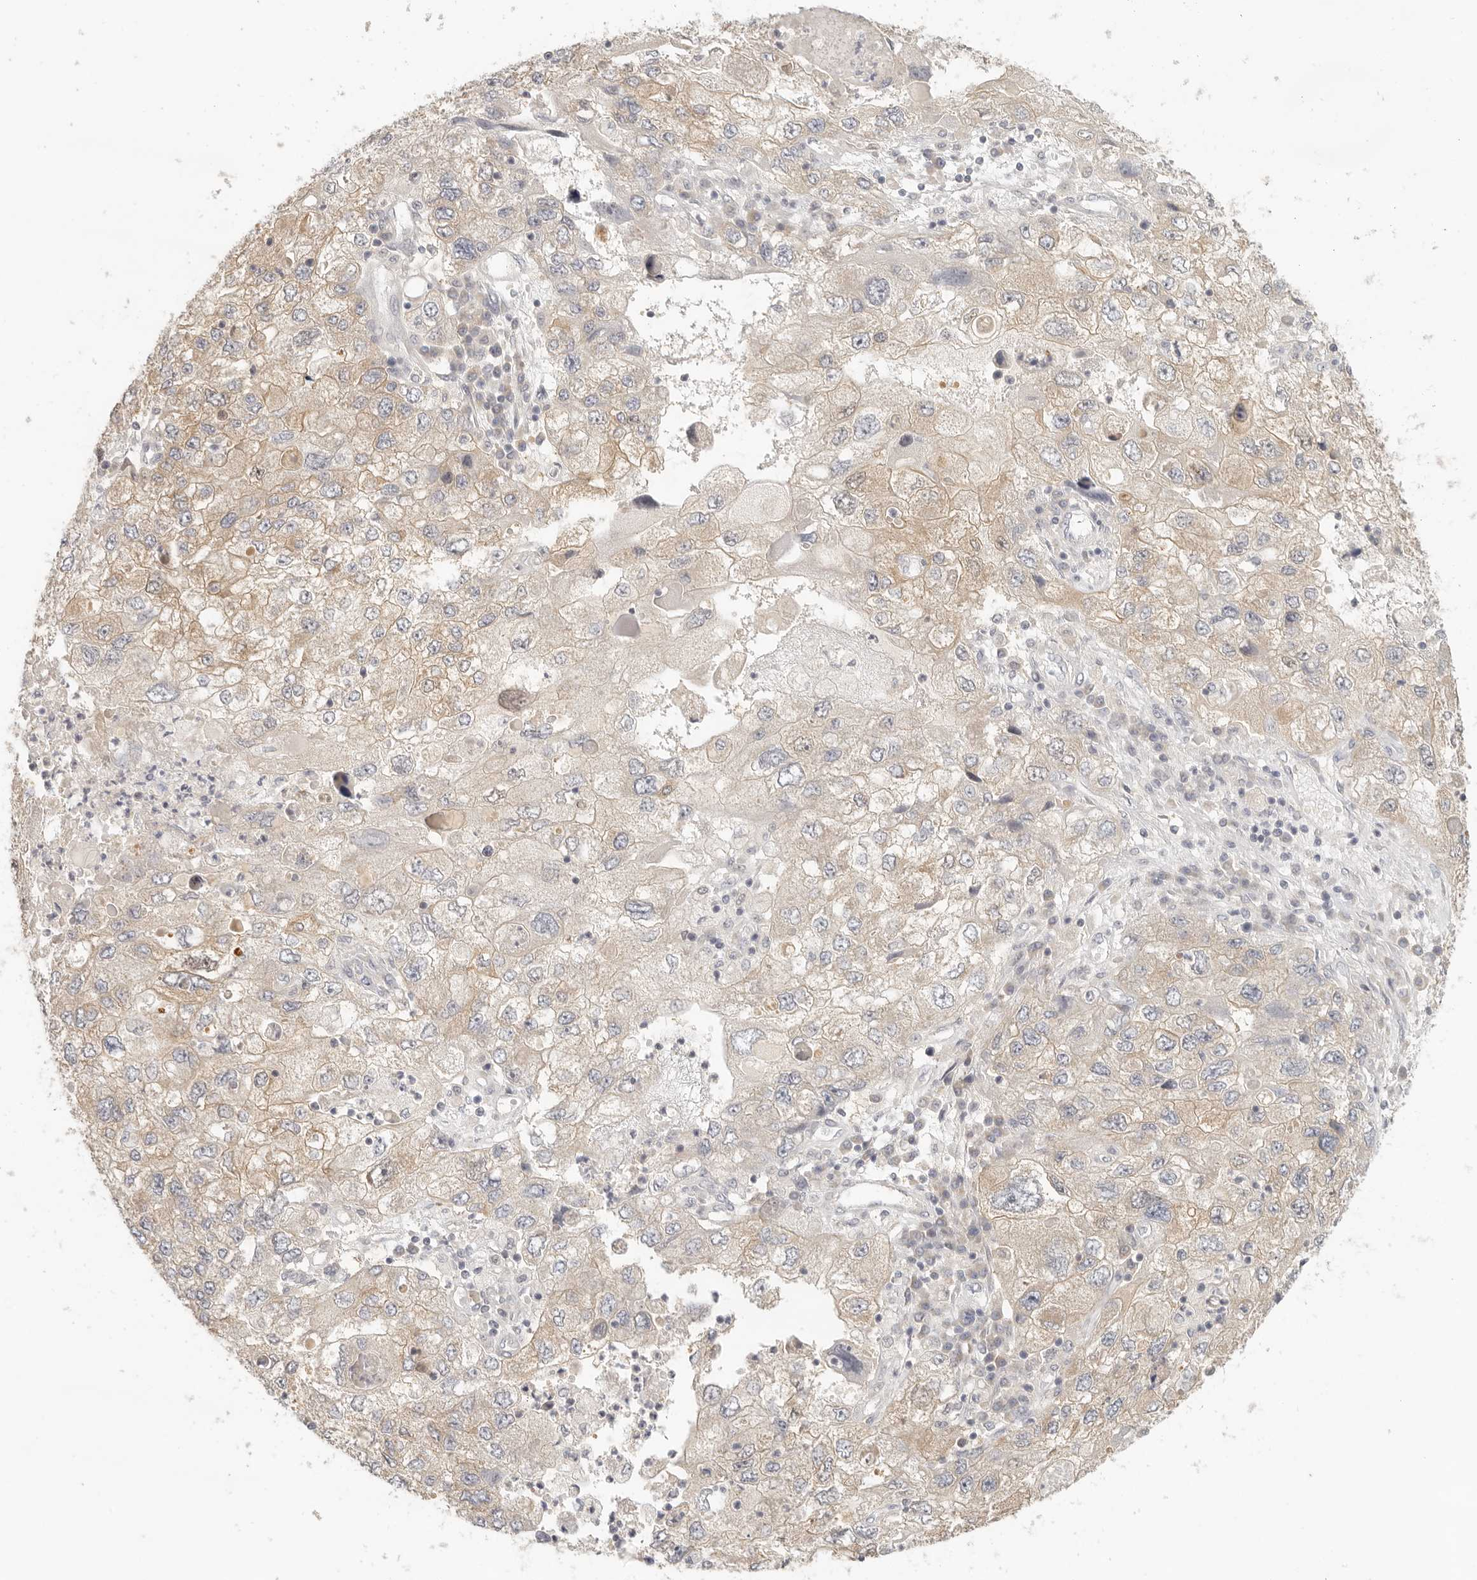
{"staining": {"intensity": "weak", "quantity": "25%-75%", "location": "cytoplasmic/membranous"}, "tissue": "endometrial cancer", "cell_type": "Tumor cells", "image_type": "cancer", "snomed": [{"axis": "morphology", "description": "Adenocarcinoma, NOS"}, {"axis": "topography", "description": "Endometrium"}], "caption": "Protein staining of adenocarcinoma (endometrial) tissue shows weak cytoplasmic/membranous positivity in about 25%-75% of tumor cells. The staining was performed using DAB (3,3'-diaminobenzidine), with brown indicating positive protein expression. Nuclei are stained blue with hematoxylin.", "gene": "AHDC1", "patient": {"sex": "female", "age": 49}}